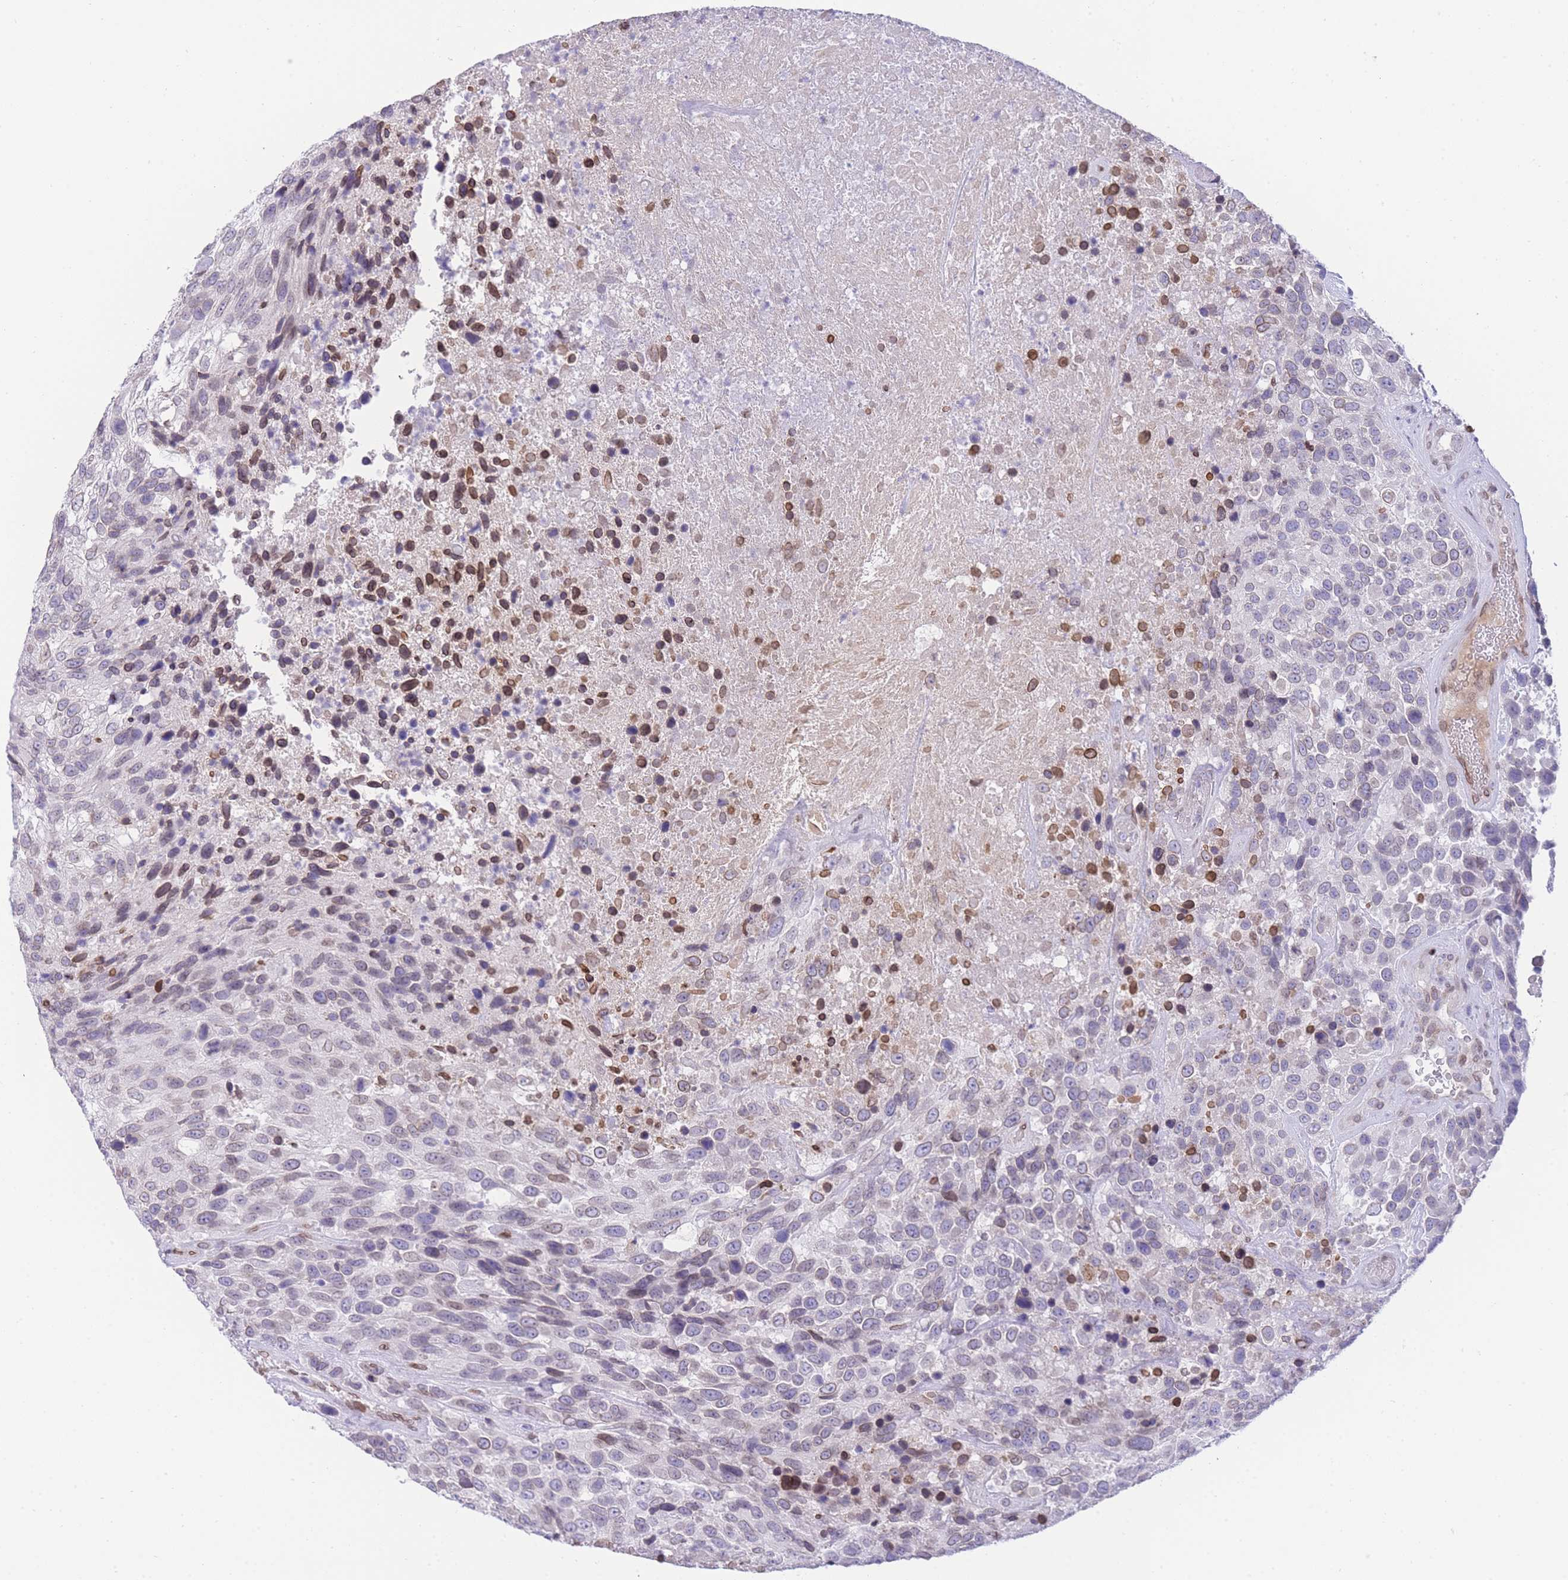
{"staining": {"intensity": "weak", "quantity": "25%-75%", "location": "cytoplasmic/membranous,nuclear"}, "tissue": "urothelial cancer", "cell_type": "Tumor cells", "image_type": "cancer", "snomed": [{"axis": "morphology", "description": "Urothelial carcinoma, High grade"}, {"axis": "topography", "description": "Urinary bladder"}], "caption": "High-grade urothelial carcinoma was stained to show a protein in brown. There is low levels of weak cytoplasmic/membranous and nuclear expression in approximately 25%-75% of tumor cells.", "gene": "OR10AD1", "patient": {"sex": "female", "age": 70}}